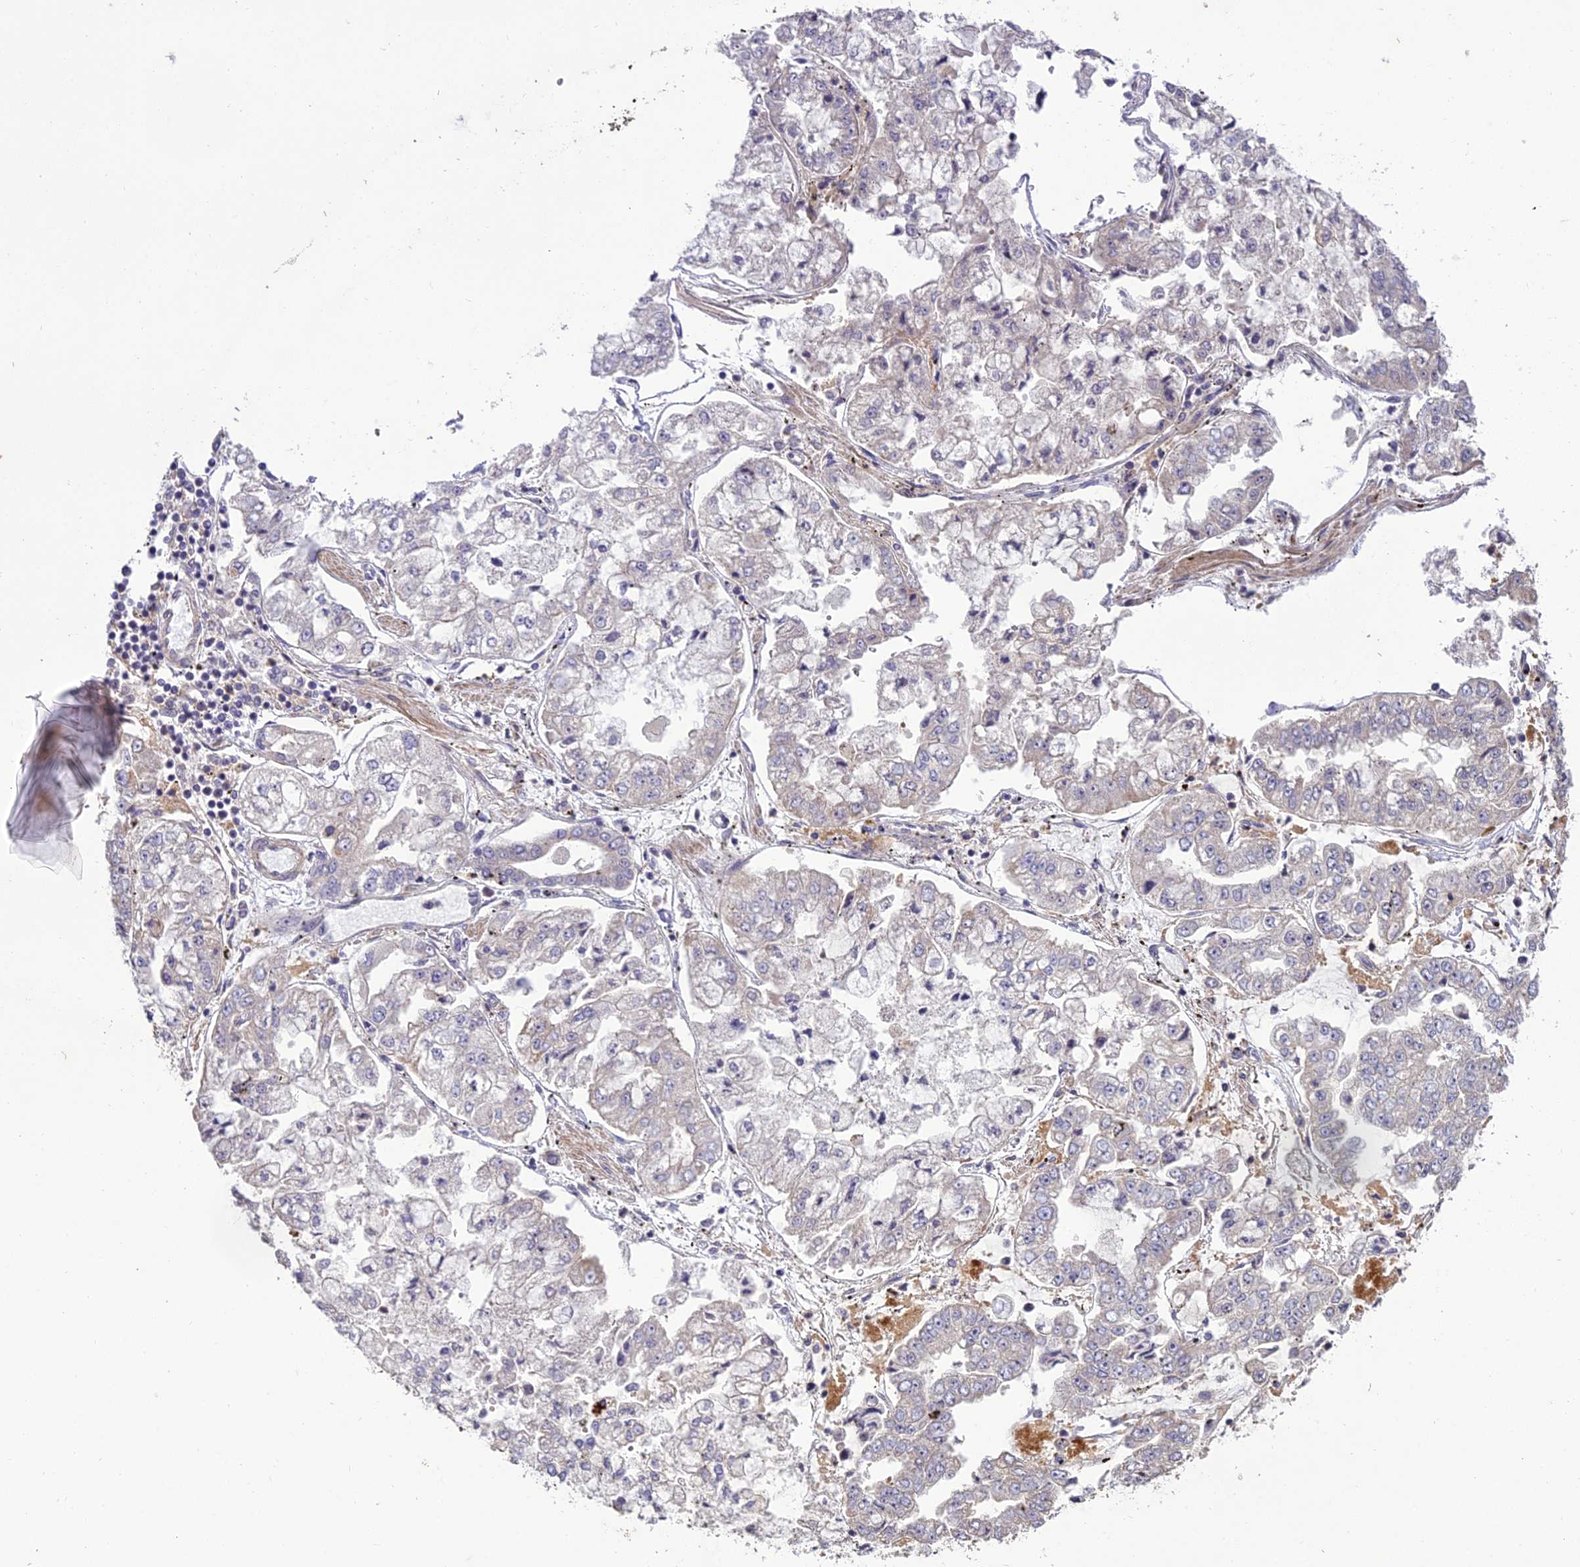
{"staining": {"intensity": "negative", "quantity": "none", "location": "none"}, "tissue": "stomach cancer", "cell_type": "Tumor cells", "image_type": "cancer", "snomed": [{"axis": "morphology", "description": "Adenocarcinoma, NOS"}, {"axis": "topography", "description": "Stomach"}], "caption": "This is an IHC image of human stomach adenocarcinoma. There is no staining in tumor cells.", "gene": "CENPL", "patient": {"sex": "male", "age": 76}}